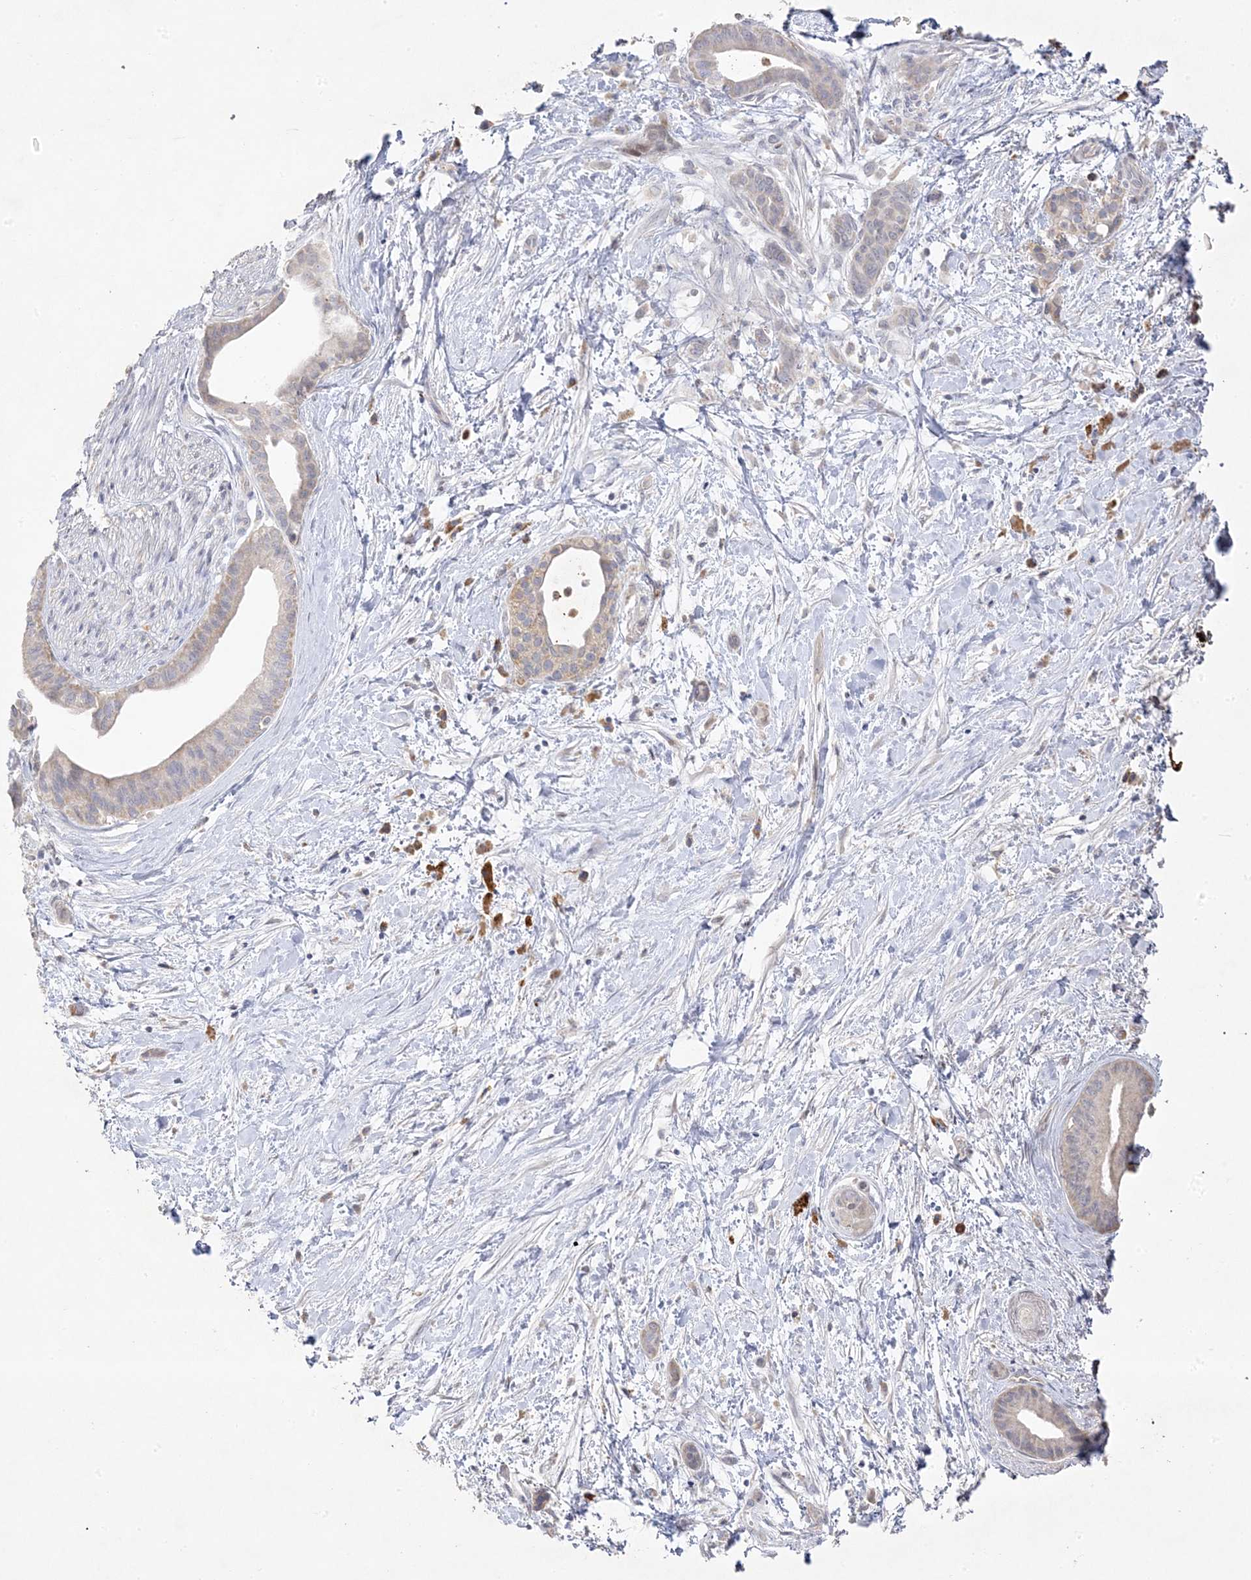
{"staining": {"intensity": "weak", "quantity": "<25%", "location": "cytoplasmic/membranous"}, "tissue": "pancreatic cancer", "cell_type": "Tumor cells", "image_type": "cancer", "snomed": [{"axis": "morphology", "description": "Normal tissue, NOS"}, {"axis": "morphology", "description": "Adenocarcinoma, NOS"}, {"axis": "topography", "description": "Pancreas"}, {"axis": "topography", "description": "Peripheral nerve tissue"}], "caption": "This is a photomicrograph of immunohistochemistry (IHC) staining of pancreatic adenocarcinoma, which shows no expression in tumor cells.", "gene": "TRANK1", "patient": {"sex": "female", "age": 63}}